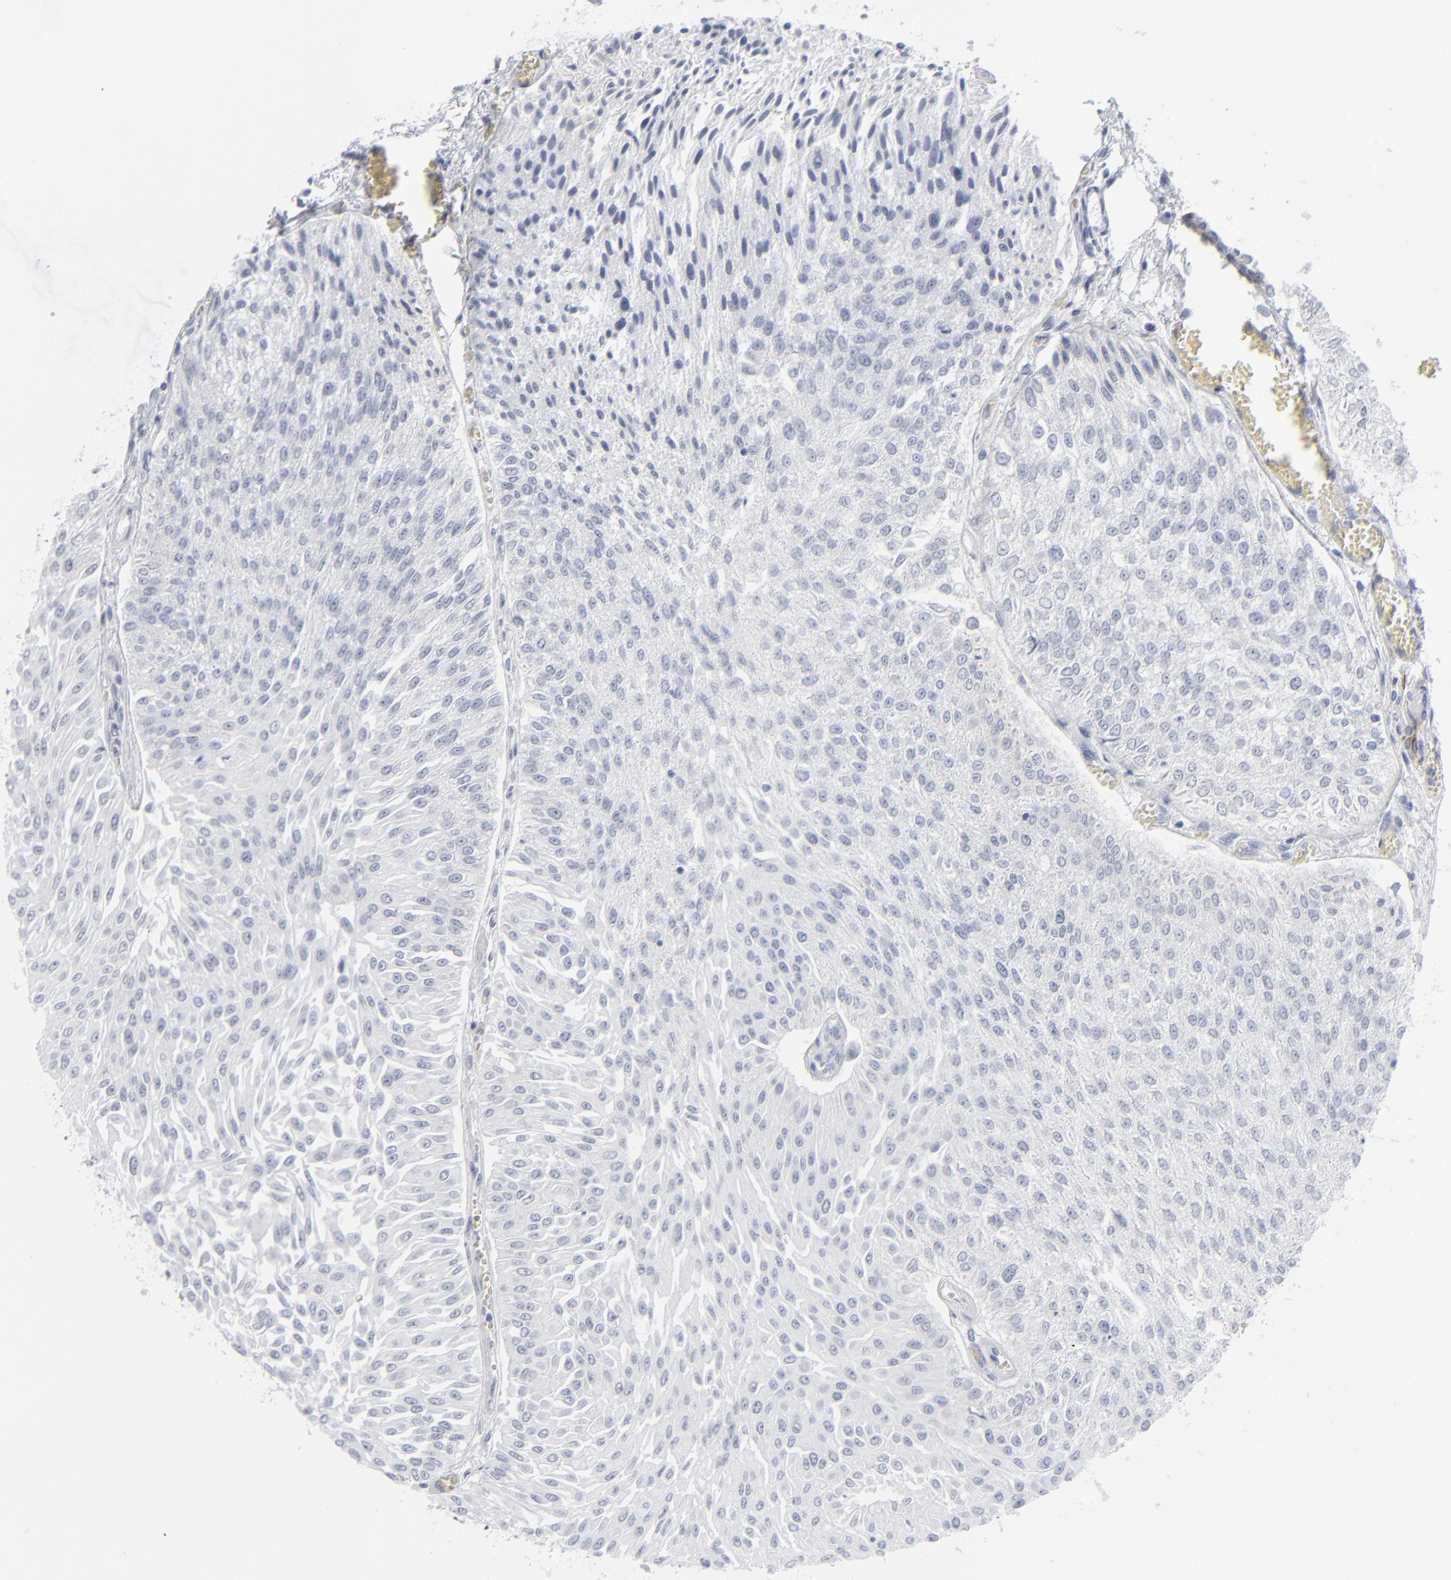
{"staining": {"intensity": "negative", "quantity": "none", "location": "none"}, "tissue": "urothelial cancer", "cell_type": "Tumor cells", "image_type": "cancer", "snomed": [{"axis": "morphology", "description": "Urothelial carcinoma, Low grade"}, {"axis": "topography", "description": "Urinary bladder"}], "caption": "Human urothelial cancer stained for a protein using immunohistochemistry (IHC) shows no positivity in tumor cells.", "gene": "MSLN", "patient": {"sex": "male", "age": 86}}